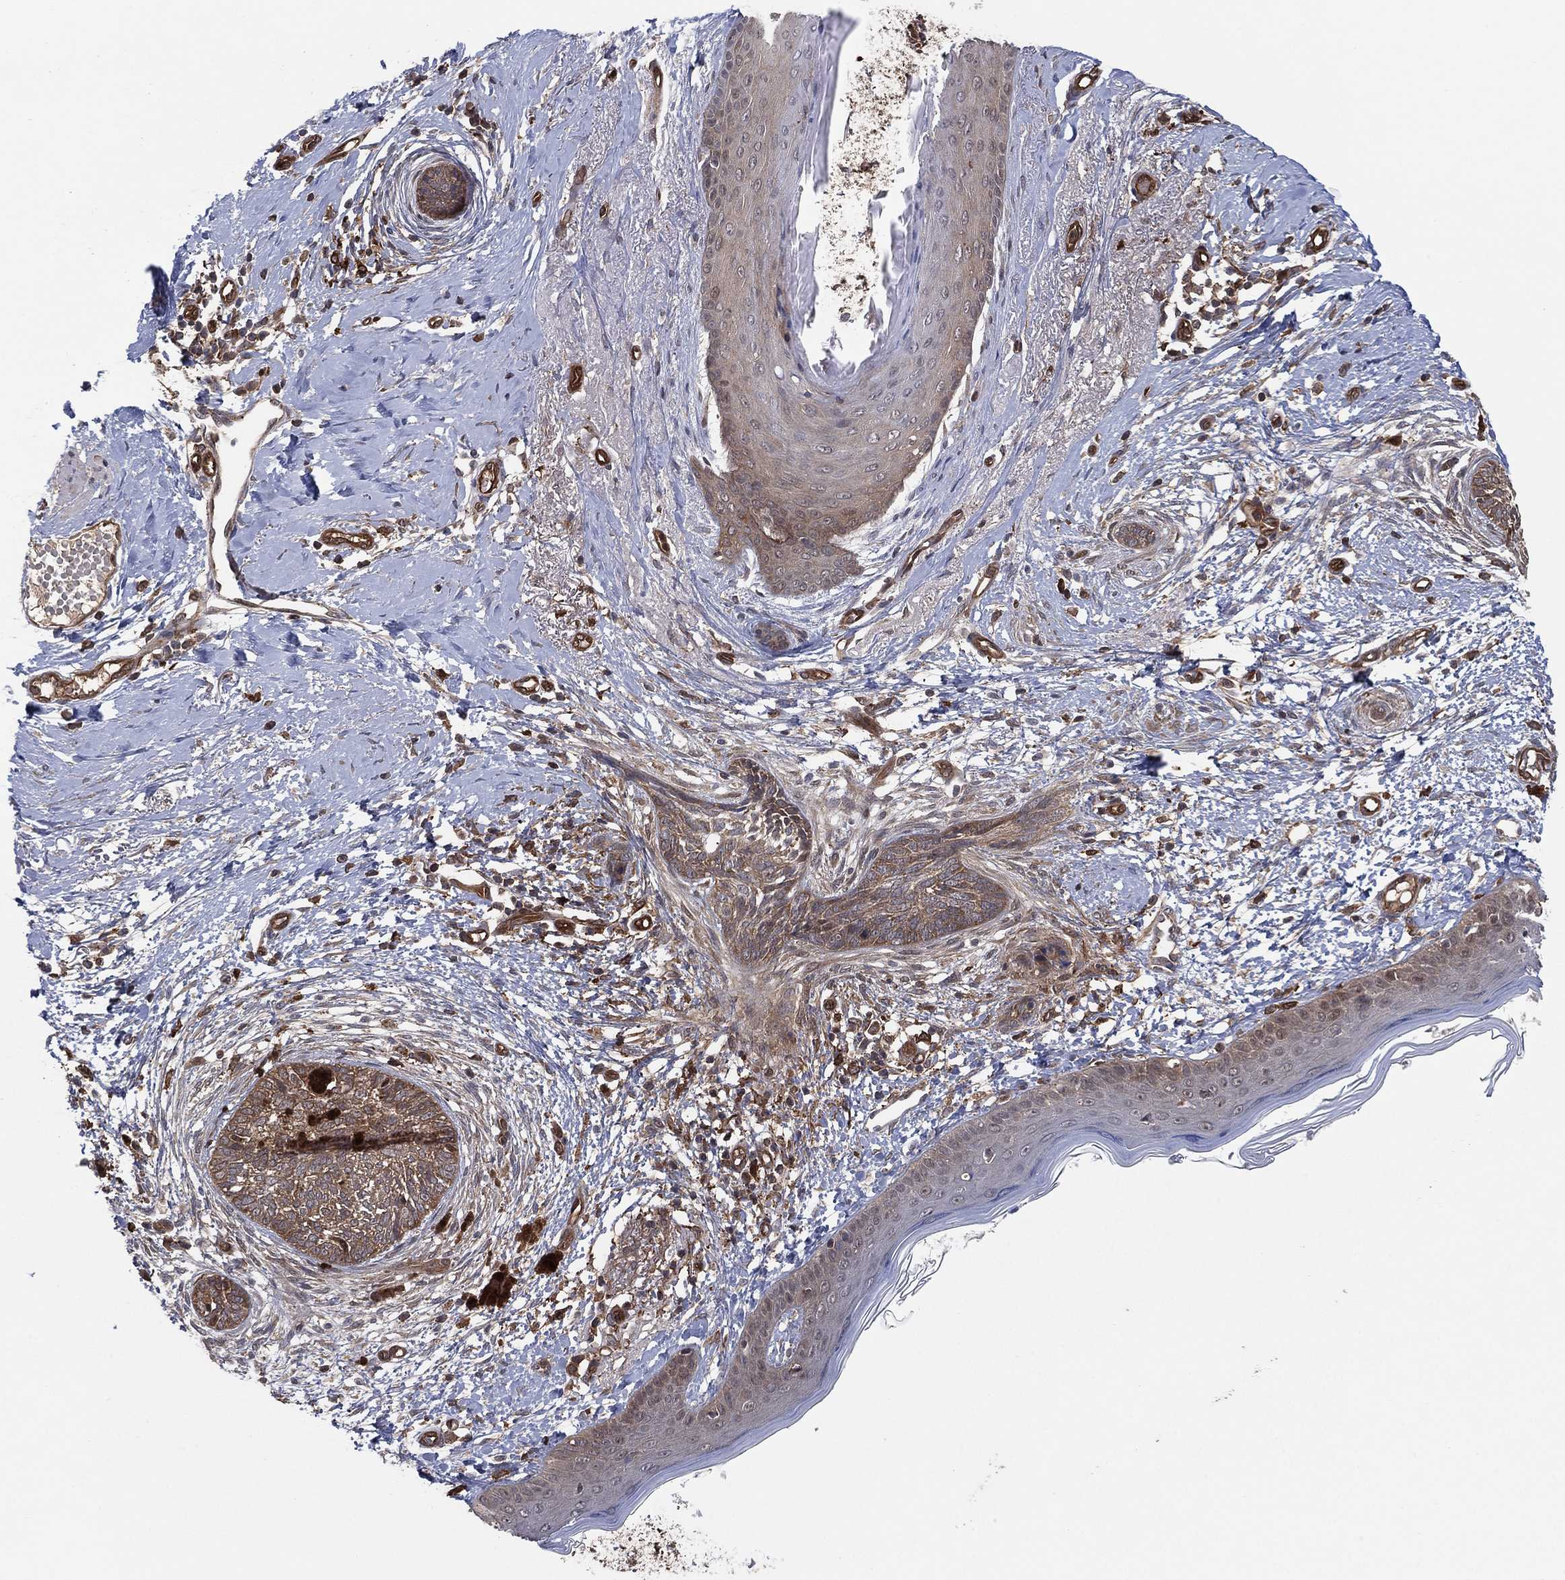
{"staining": {"intensity": "moderate", "quantity": "<25%", "location": "cytoplasmic/membranous"}, "tissue": "skin cancer", "cell_type": "Tumor cells", "image_type": "cancer", "snomed": [{"axis": "morphology", "description": "Normal tissue, NOS"}, {"axis": "morphology", "description": "Basal cell carcinoma"}, {"axis": "topography", "description": "Skin"}], "caption": "Basal cell carcinoma (skin) stained with a brown dye shows moderate cytoplasmic/membranous positive expression in about <25% of tumor cells.", "gene": "PSMG4", "patient": {"sex": "male", "age": 84}}